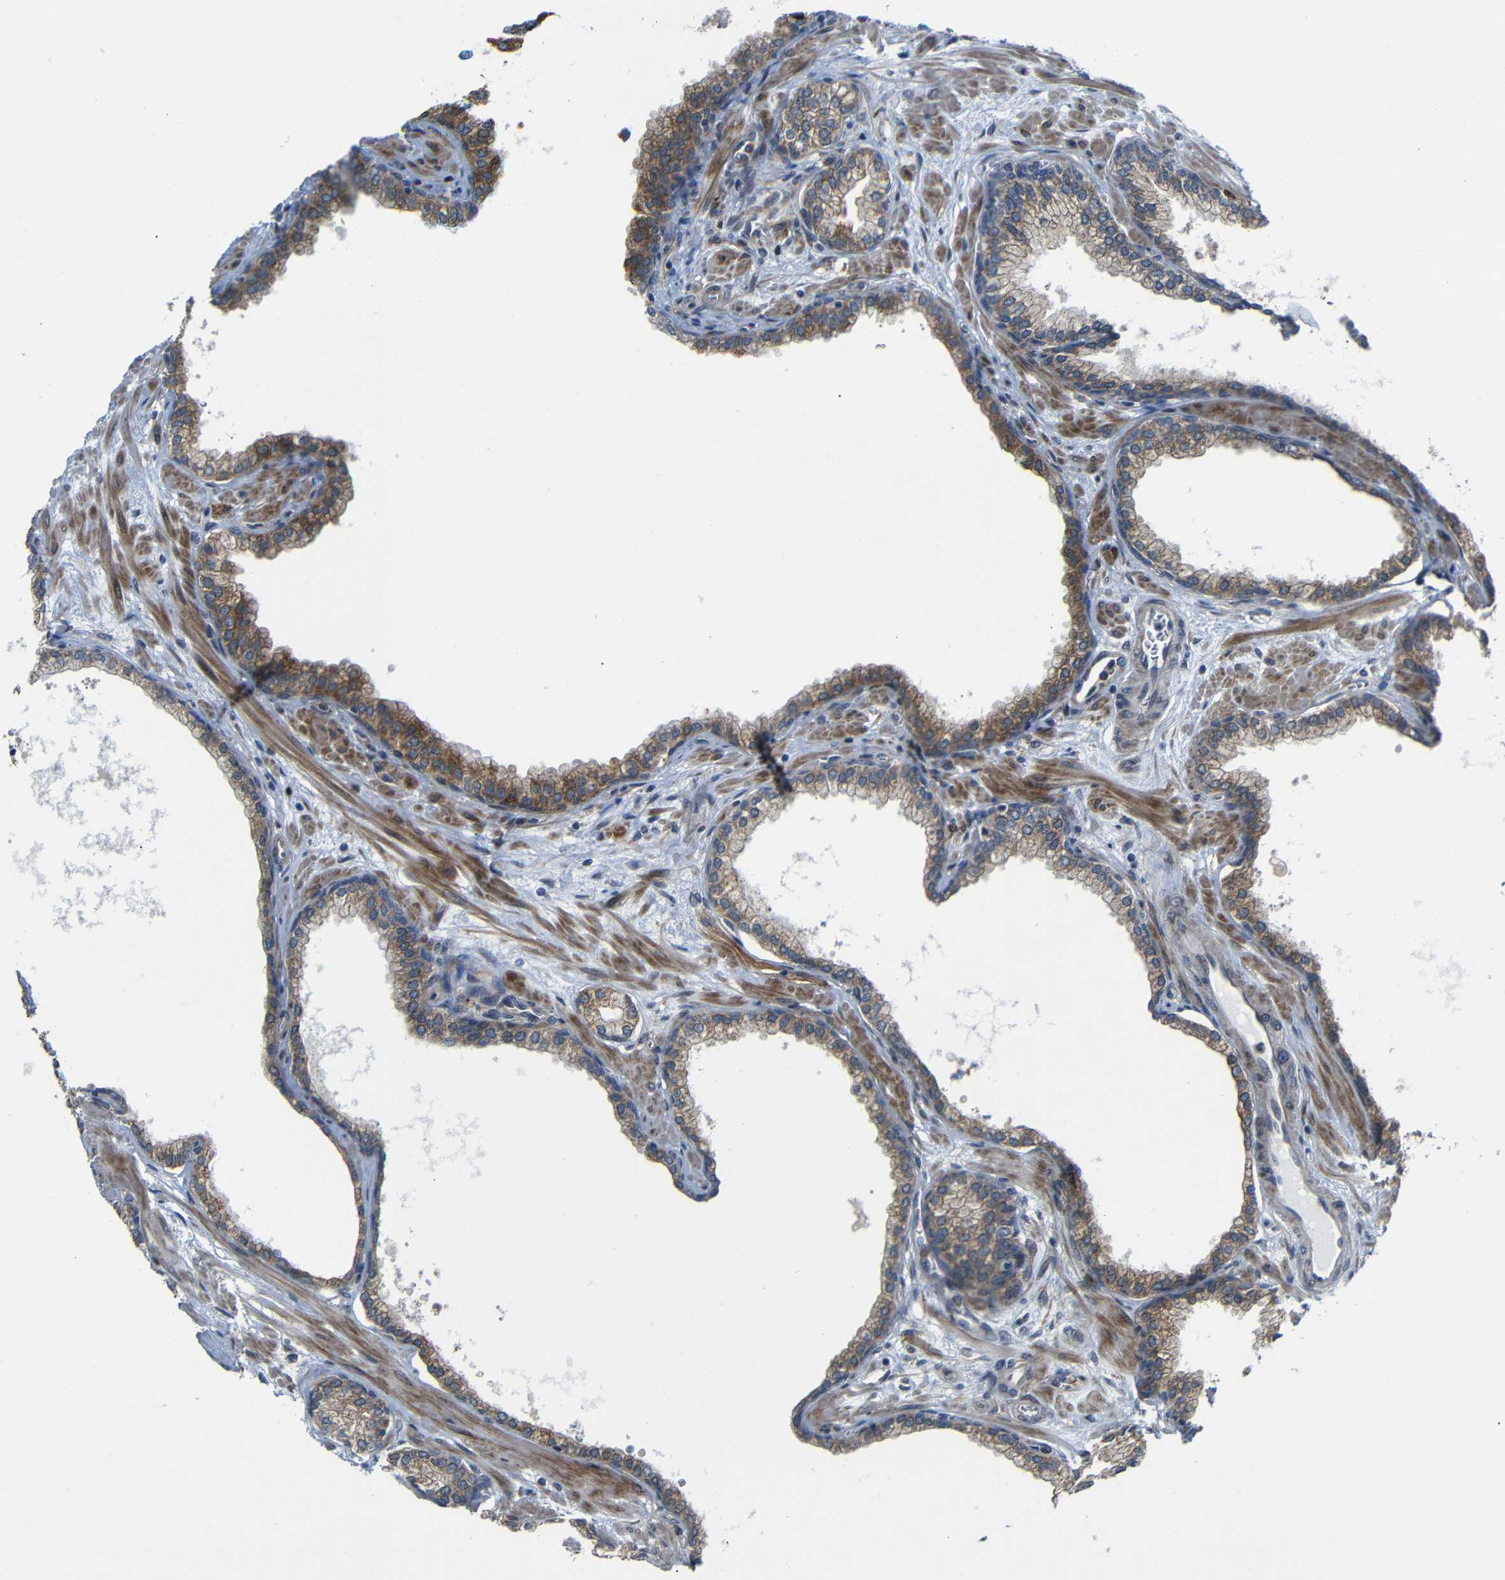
{"staining": {"intensity": "moderate", "quantity": ">75%", "location": "cytoplasmic/membranous"}, "tissue": "prostate", "cell_type": "Glandular cells", "image_type": "normal", "snomed": [{"axis": "morphology", "description": "Normal tissue, NOS"}, {"axis": "morphology", "description": "Urothelial carcinoma, Low grade"}, {"axis": "topography", "description": "Urinary bladder"}, {"axis": "topography", "description": "Prostate"}], "caption": "Immunohistochemical staining of normal prostate shows medium levels of moderate cytoplasmic/membranous positivity in approximately >75% of glandular cells.", "gene": "P3H2", "patient": {"sex": "male", "age": 60}}